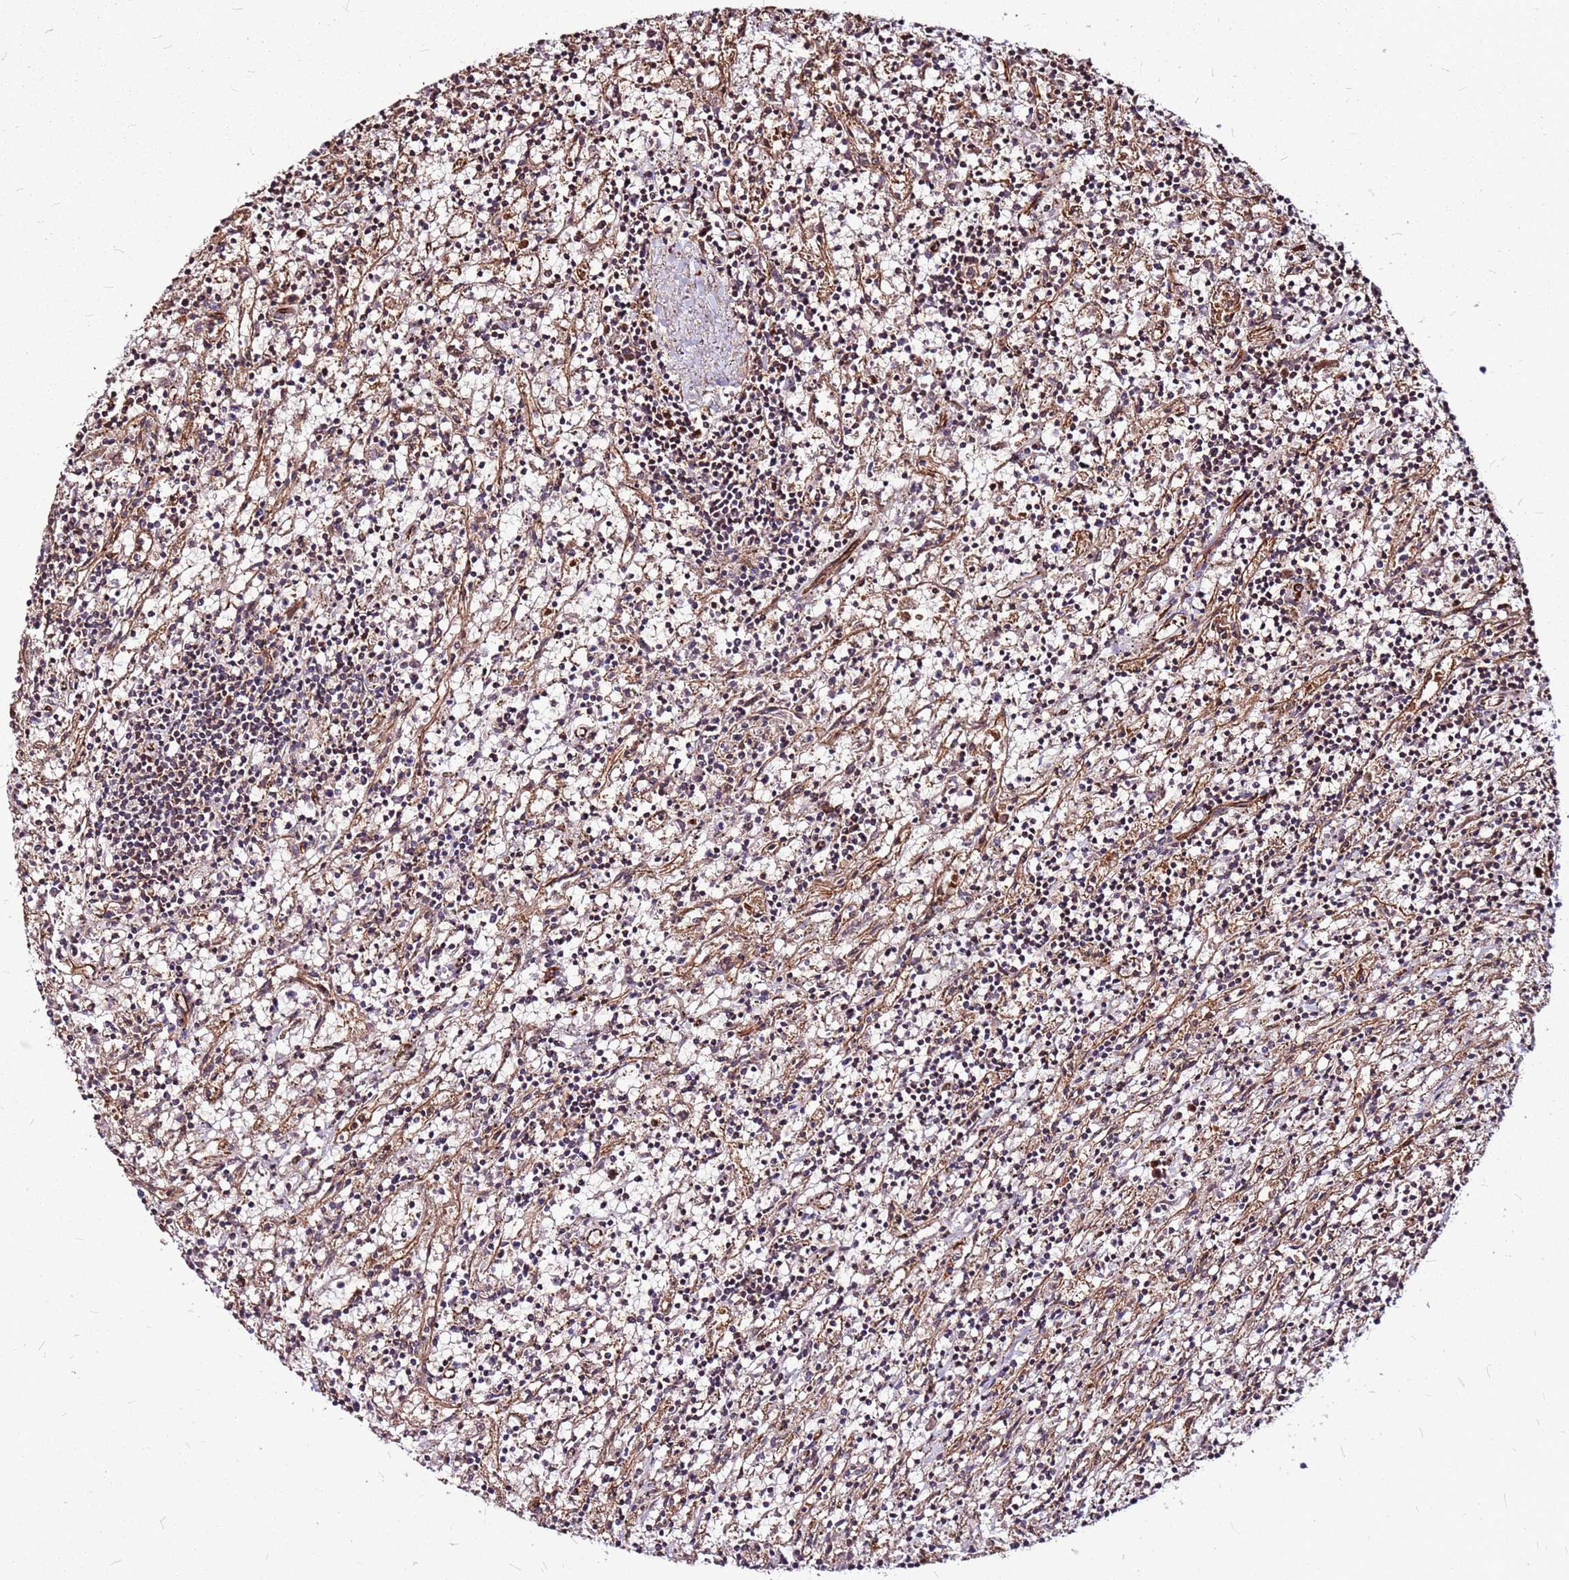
{"staining": {"intensity": "negative", "quantity": "none", "location": "none"}, "tissue": "lymphoma", "cell_type": "Tumor cells", "image_type": "cancer", "snomed": [{"axis": "morphology", "description": "Malignant lymphoma, non-Hodgkin's type, Low grade"}, {"axis": "topography", "description": "Spleen"}], "caption": "Immunohistochemistry (IHC) of lymphoma displays no expression in tumor cells. (DAB (3,3'-diaminobenzidine) IHC visualized using brightfield microscopy, high magnification).", "gene": "LYPLAL1", "patient": {"sex": "male", "age": 76}}